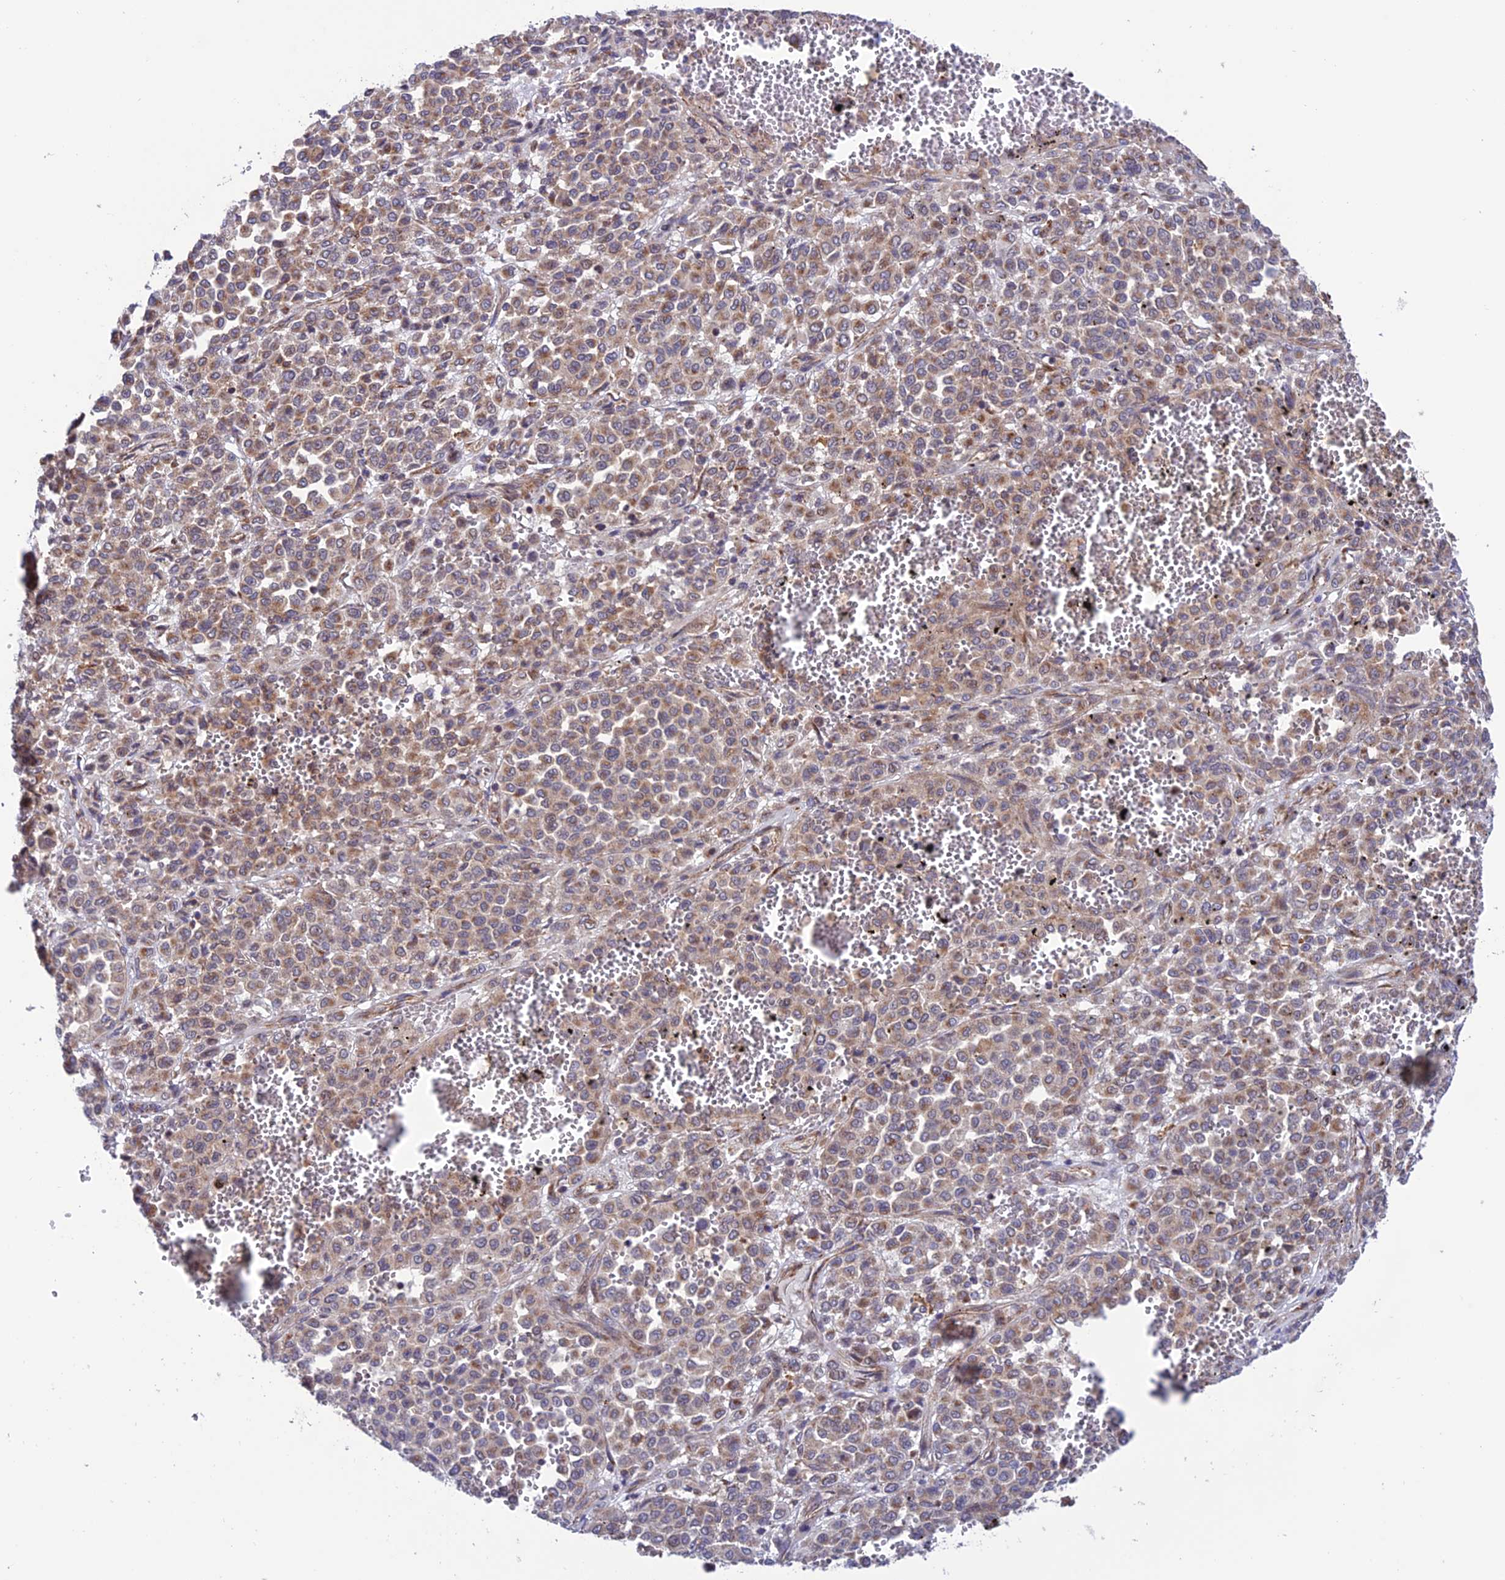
{"staining": {"intensity": "weak", "quantity": "25%-75%", "location": "cytoplasmic/membranous"}, "tissue": "melanoma", "cell_type": "Tumor cells", "image_type": "cancer", "snomed": [{"axis": "morphology", "description": "Malignant melanoma, Metastatic site"}, {"axis": "topography", "description": "Pancreas"}], "caption": "Human melanoma stained with a brown dye demonstrates weak cytoplasmic/membranous positive expression in approximately 25%-75% of tumor cells.", "gene": "TNIP3", "patient": {"sex": "female", "age": 30}}